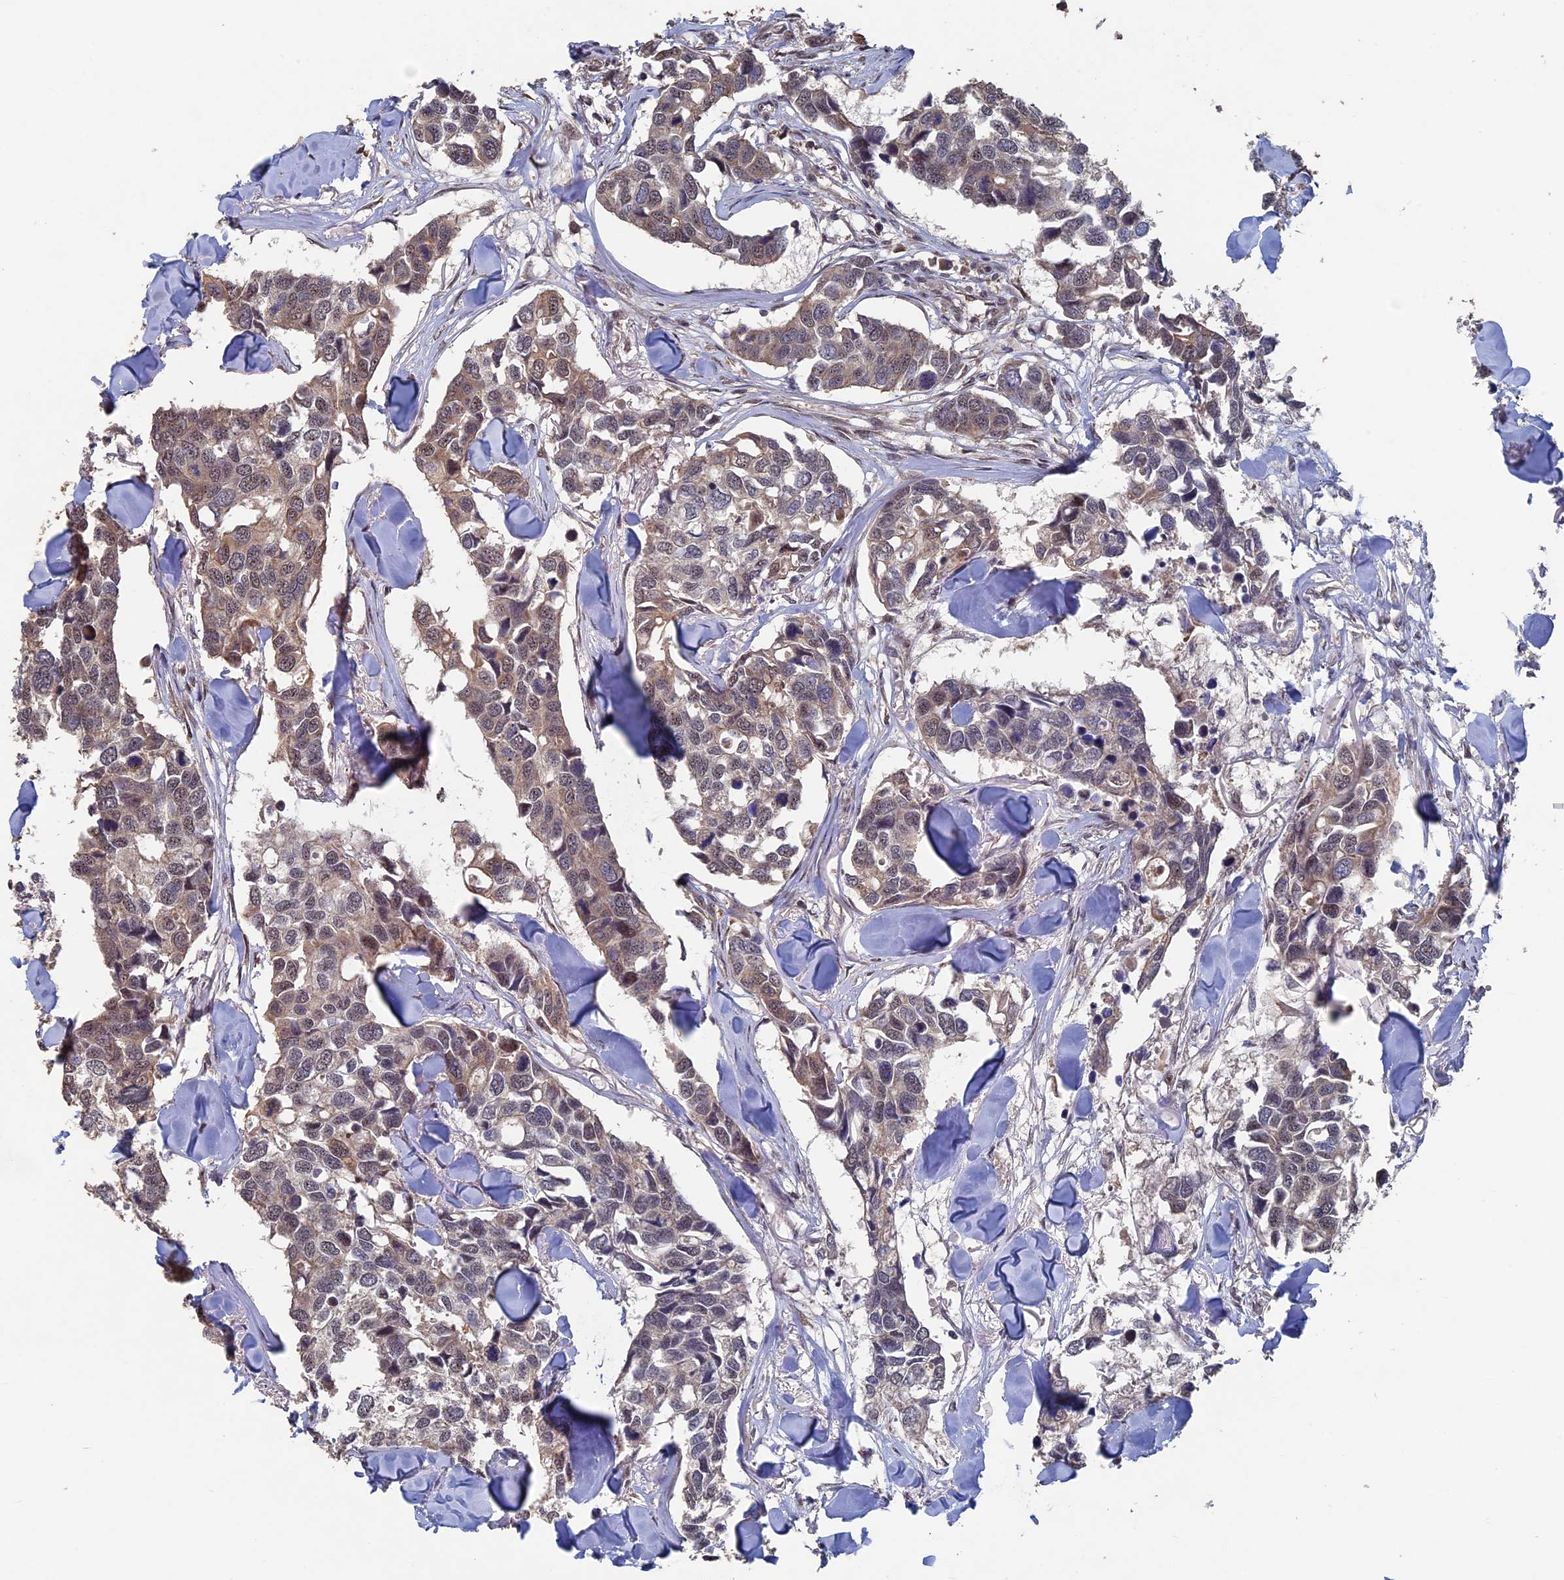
{"staining": {"intensity": "weak", "quantity": "25%-75%", "location": "cytoplasmic/membranous"}, "tissue": "breast cancer", "cell_type": "Tumor cells", "image_type": "cancer", "snomed": [{"axis": "morphology", "description": "Duct carcinoma"}, {"axis": "topography", "description": "Breast"}], "caption": "A brown stain labels weak cytoplasmic/membranous positivity of a protein in breast cancer tumor cells.", "gene": "KIAA1328", "patient": {"sex": "female", "age": 83}}